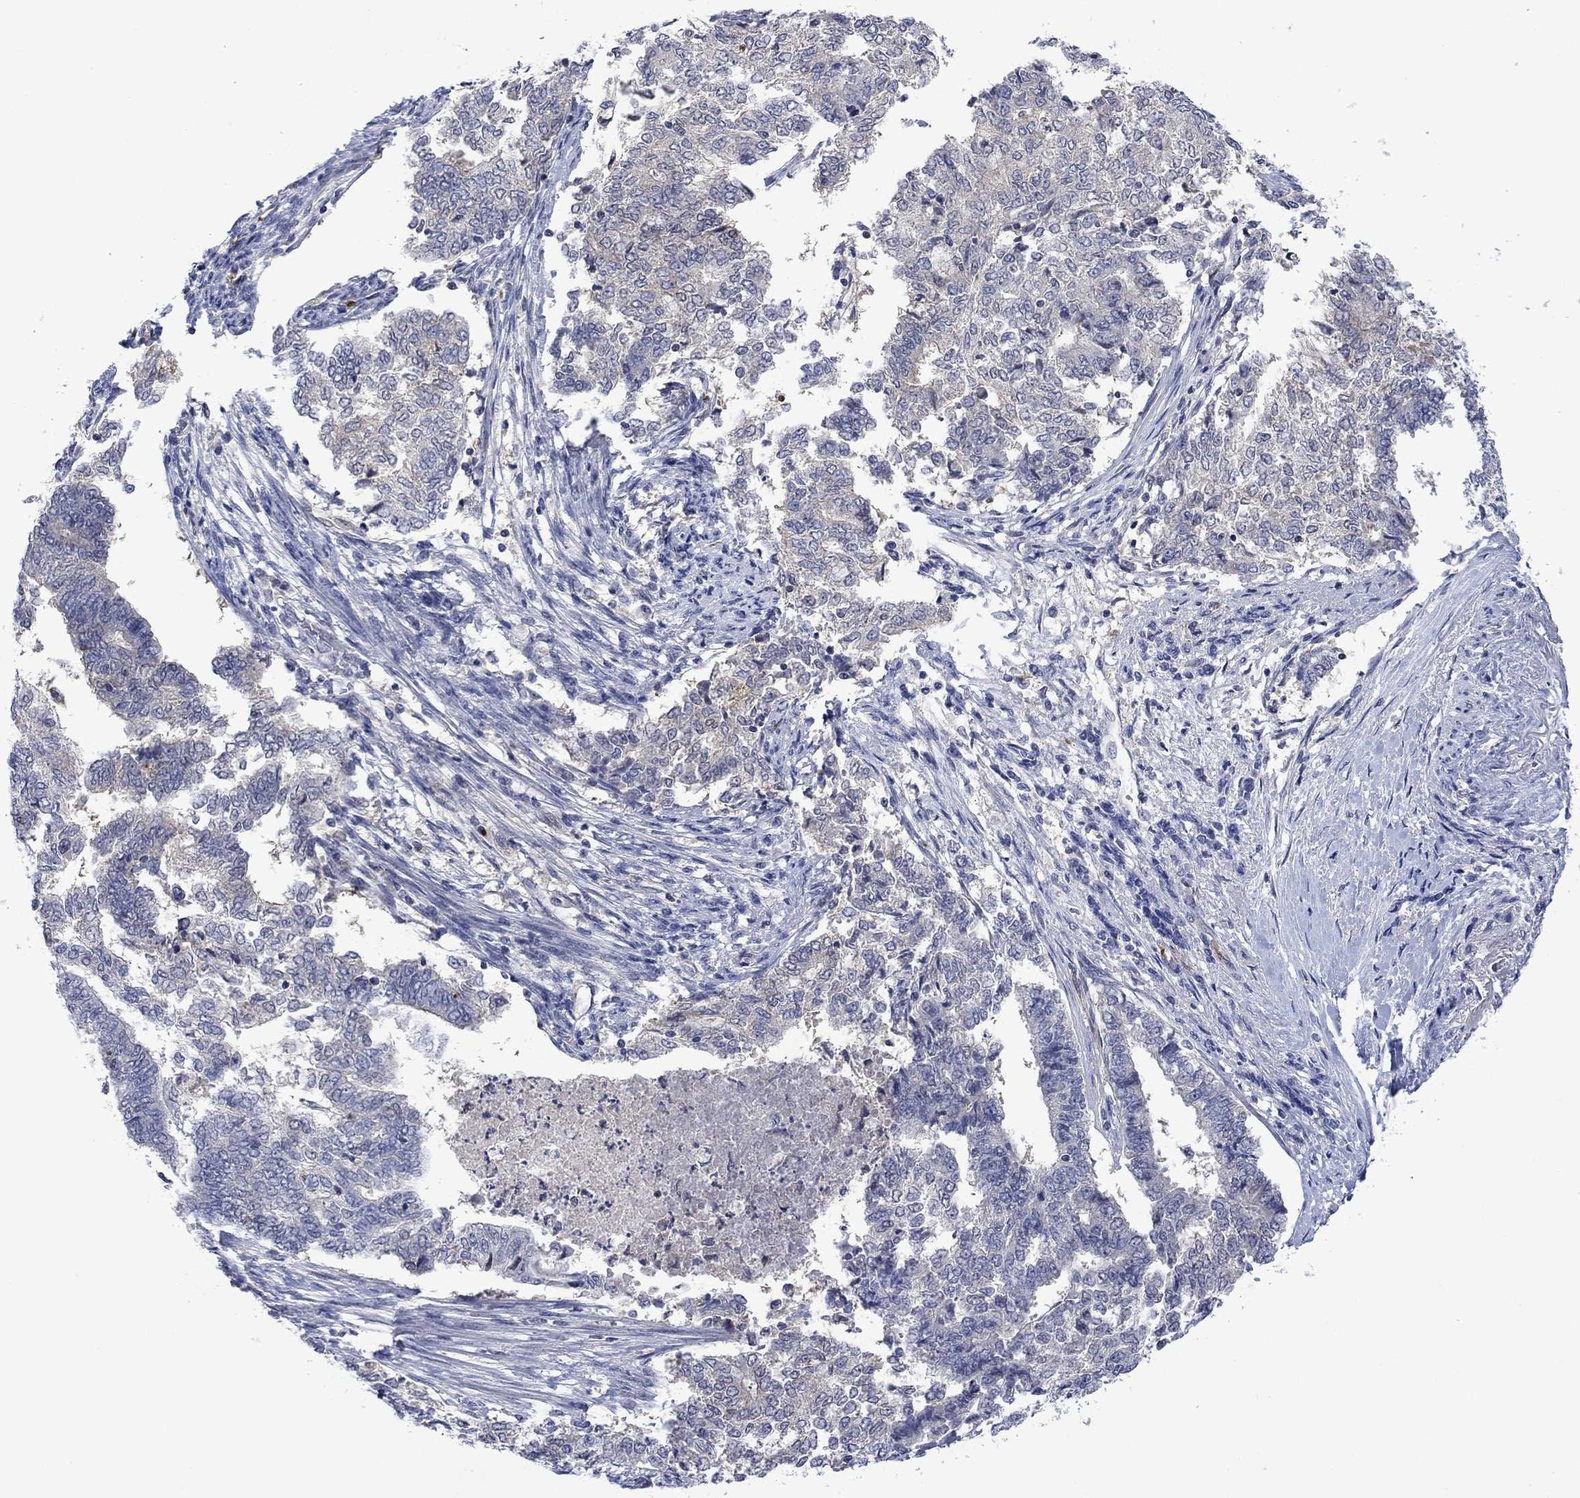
{"staining": {"intensity": "negative", "quantity": "none", "location": "none"}, "tissue": "endometrial cancer", "cell_type": "Tumor cells", "image_type": "cancer", "snomed": [{"axis": "morphology", "description": "Adenocarcinoma, NOS"}, {"axis": "topography", "description": "Endometrium"}], "caption": "Immunohistochemistry (IHC) of human endometrial adenocarcinoma reveals no positivity in tumor cells.", "gene": "AGL", "patient": {"sex": "female", "age": 65}}